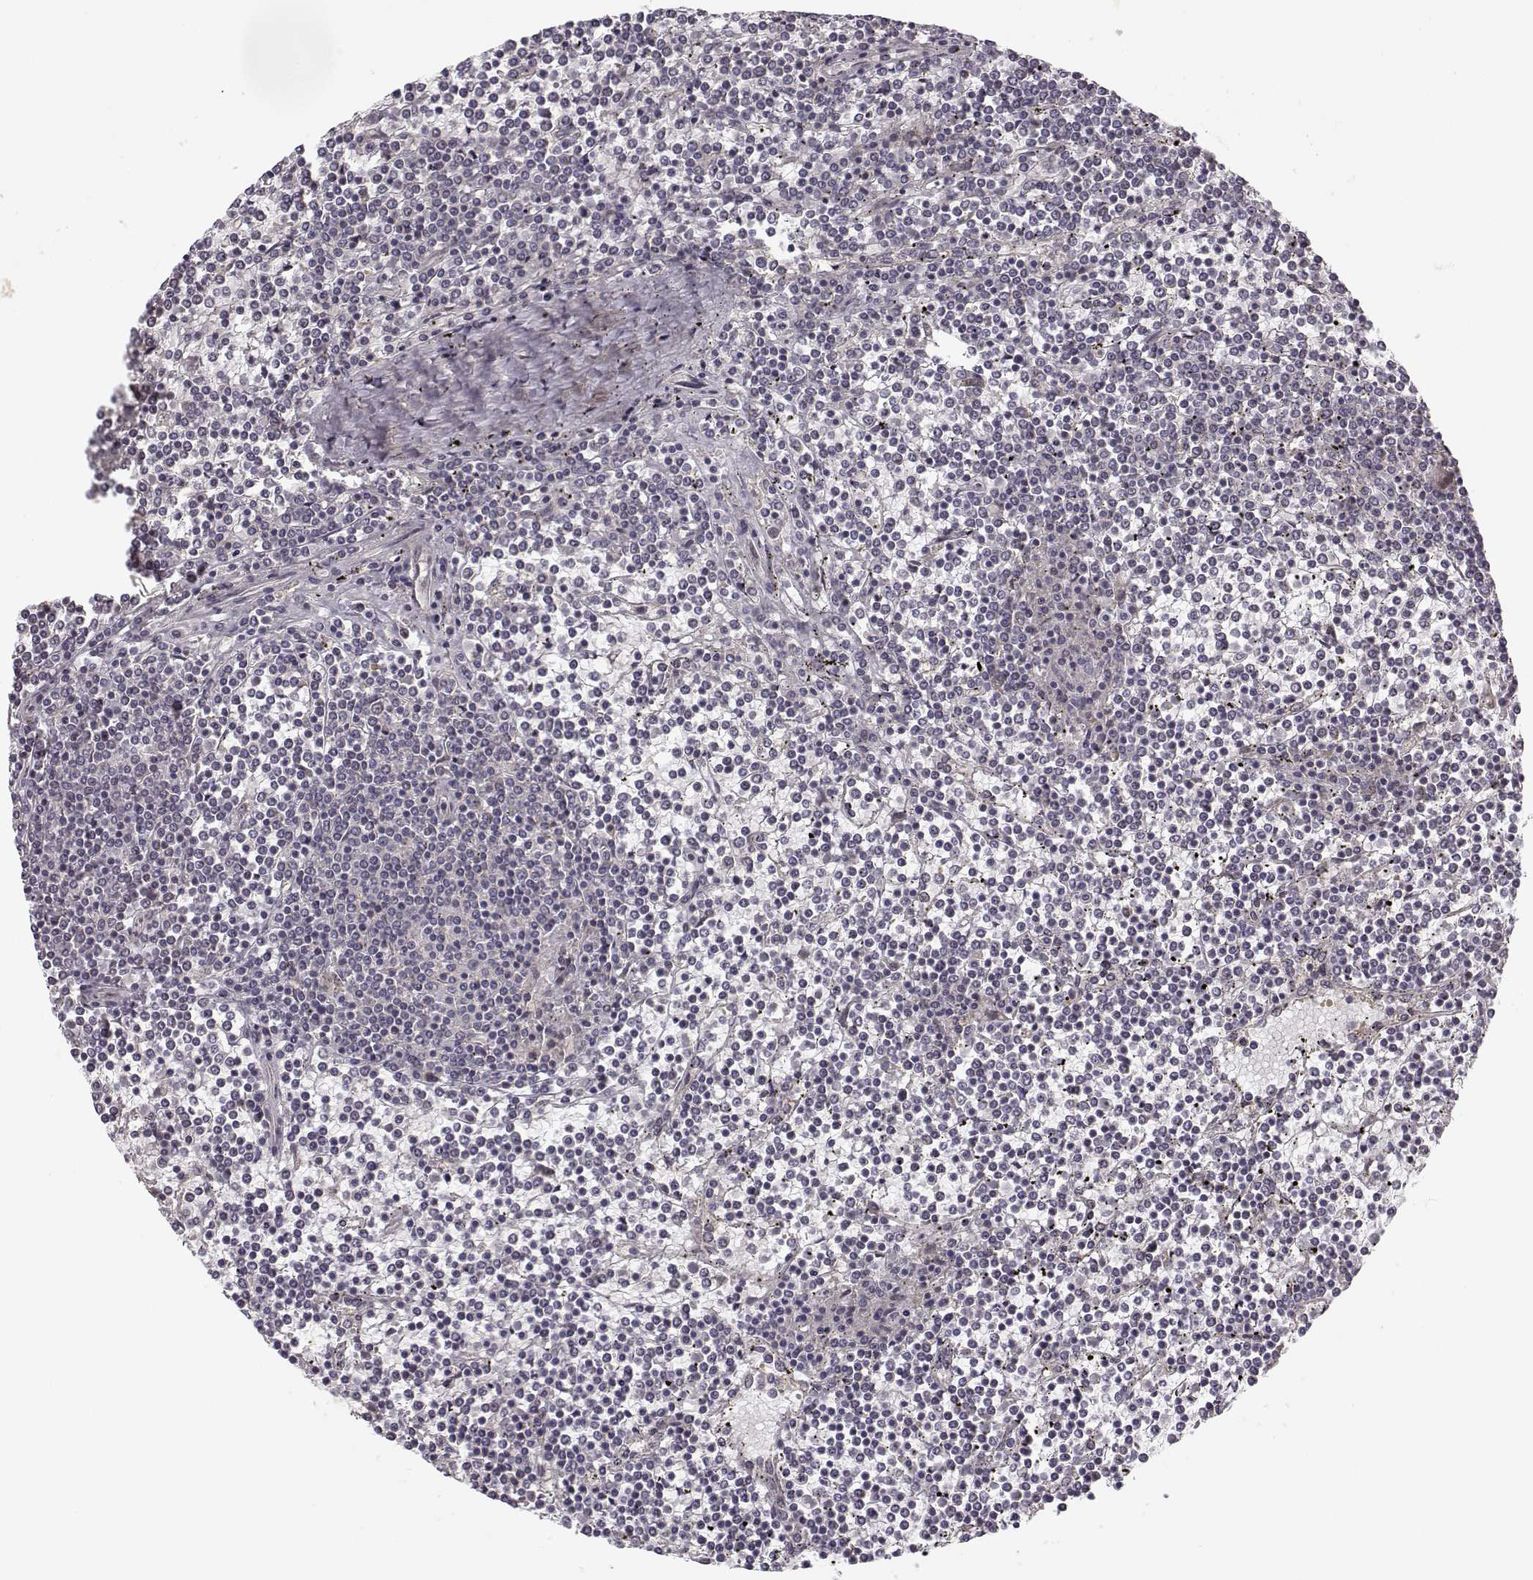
{"staining": {"intensity": "negative", "quantity": "none", "location": "none"}, "tissue": "lymphoma", "cell_type": "Tumor cells", "image_type": "cancer", "snomed": [{"axis": "morphology", "description": "Malignant lymphoma, non-Hodgkin's type, Low grade"}, {"axis": "topography", "description": "Spleen"}], "caption": "The image reveals no staining of tumor cells in malignant lymphoma, non-Hodgkin's type (low-grade).", "gene": "MED12L", "patient": {"sex": "female", "age": 19}}